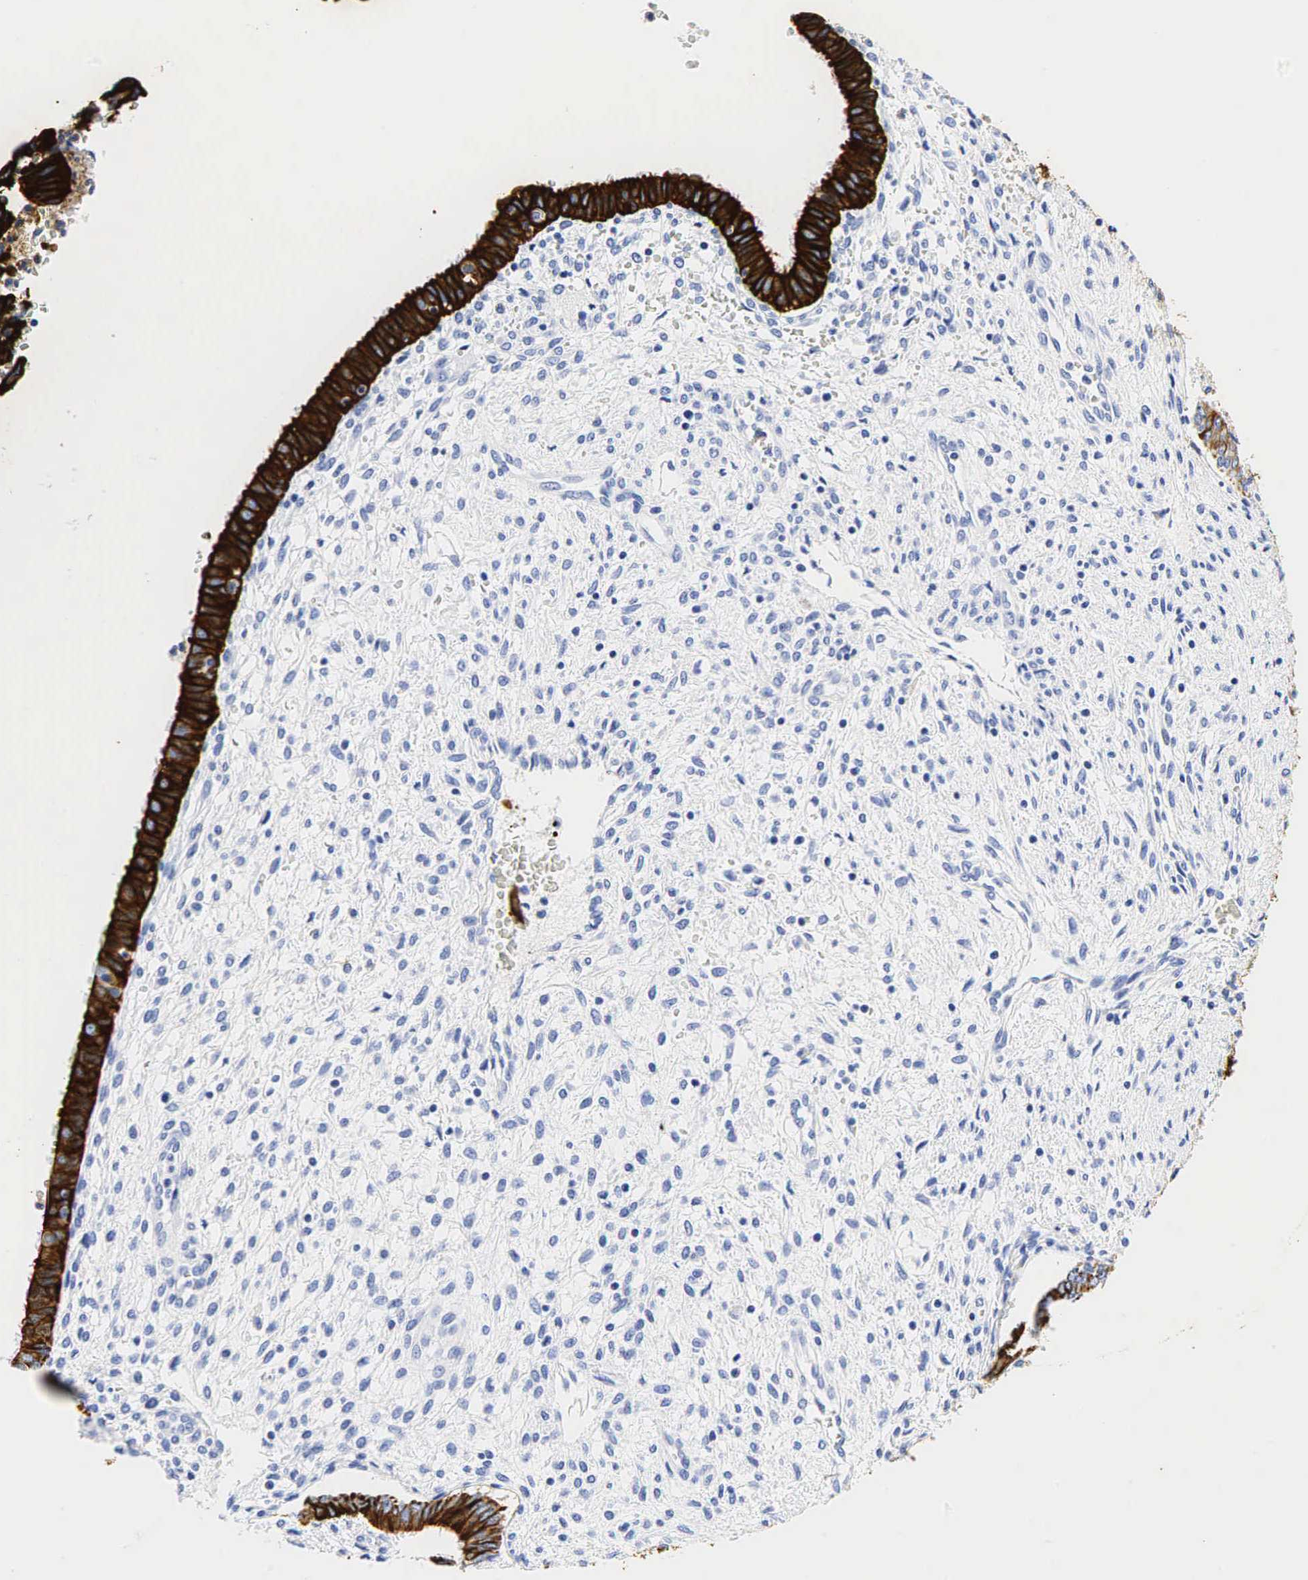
{"staining": {"intensity": "strong", "quantity": ">75%", "location": "cytoplasmic/membranous"}, "tissue": "cervical cancer", "cell_type": "Tumor cells", "image_type": "cancer", "snomed": [{"axis": "morphology", "description": "Normal tissue, NOS"}, {"axis": "morphology", "description": "Adenocarcinoma, NOS"}, {"axis": "topography", "description": "Cervix"}], "caption": "This image shows immunohistochemistry (IHC) staining of human cervical cancer, with high strong cytoplasmic/membranous positivity in approximately >75% of tumor cells.", "gene": "KRT7", "patient": {"sex": "female", "age": 34}}